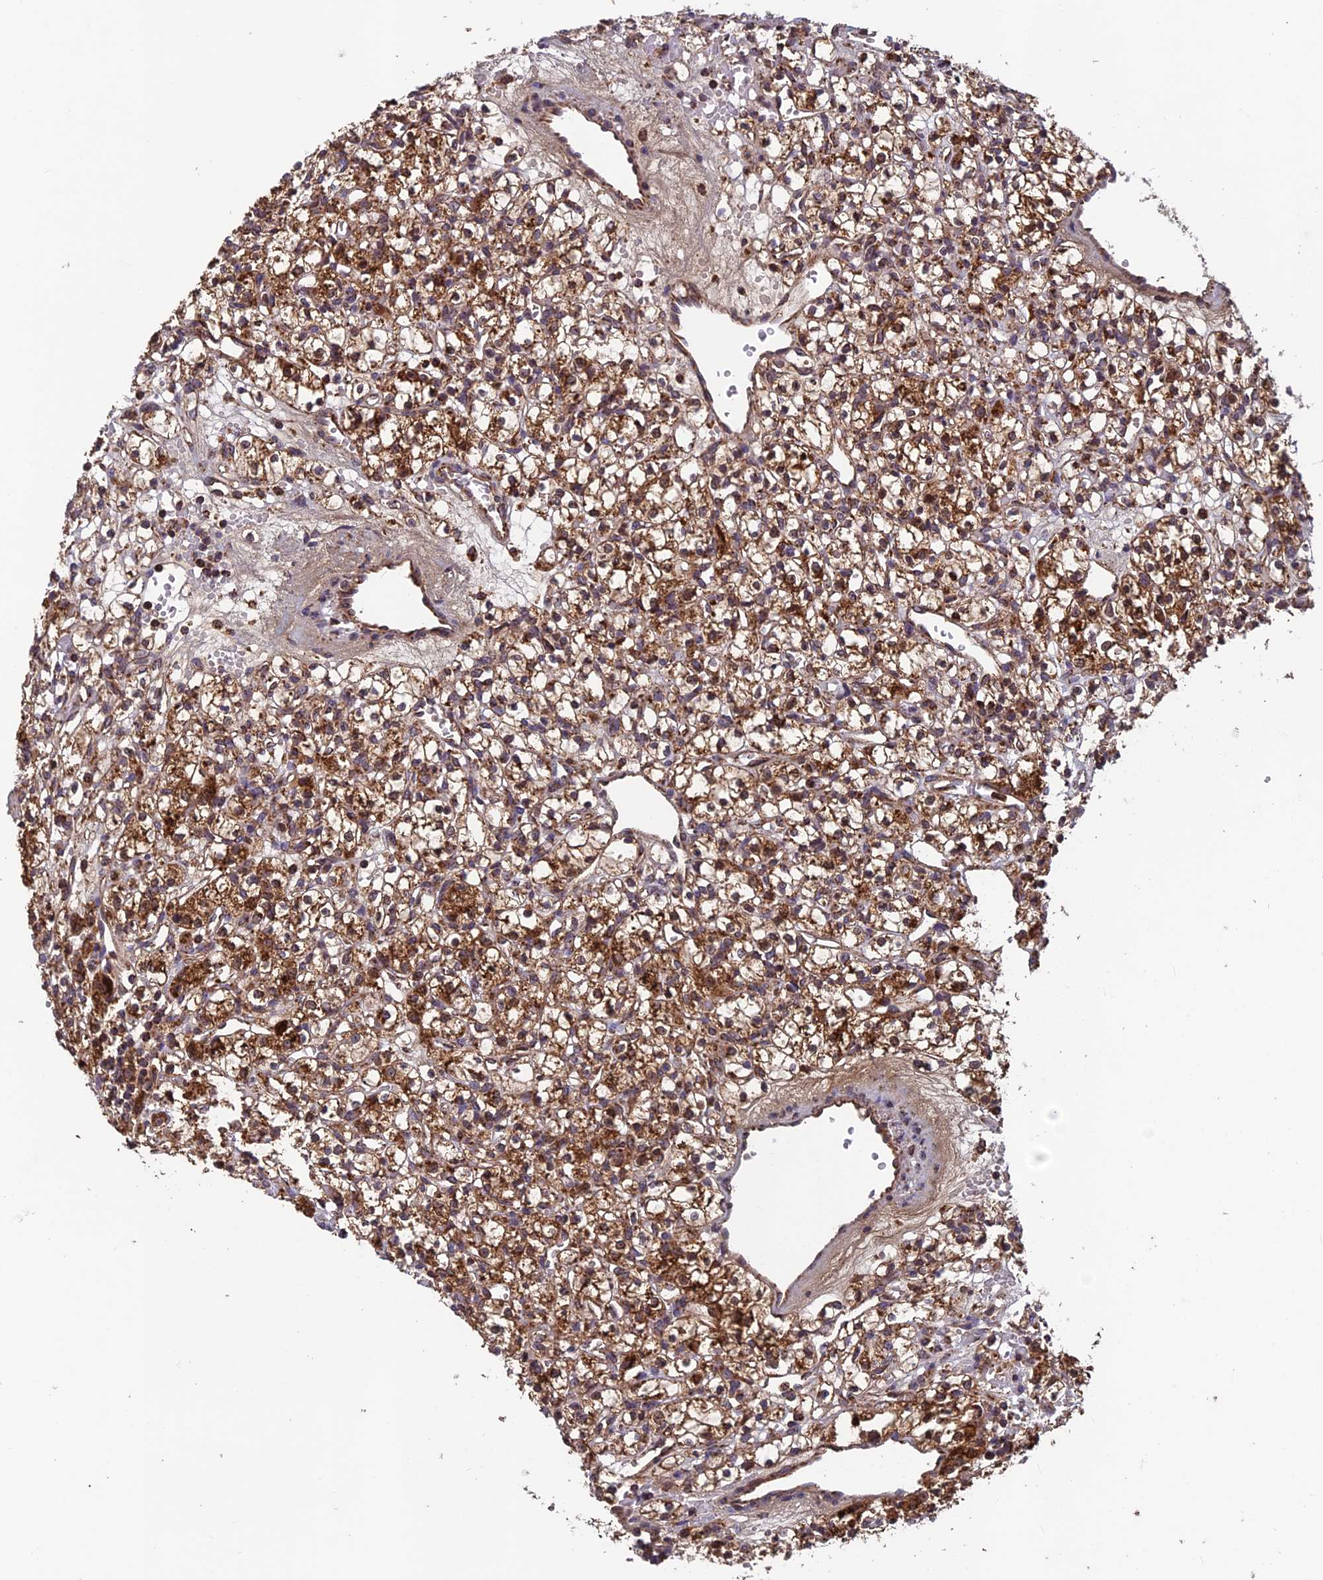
{"staining": {"intensity": "strong", "quantity": ">75%", "location": "cytoplasmic/membranous"}, "tissue": "renal cancer", "cell_type": "Tumor cells", "image_type": "cancer", "snomed": [{"axis": "morphology", "description": "Adenocarcinoma, NOS"}, {"axis": "topography", "description": "Kidney"}], "caption": "This photomicrograph demonstrates adenocarcinoma (renal) stained with immunohistochemistry (IHC) to label a protein in brown. The cytoplasmic/membranous of tumor cells show strong positivity for the protein. Nuclei are counter-stained blue.", "gene": "CCDC15", "patient": {"sex": "female", "age": 59}}